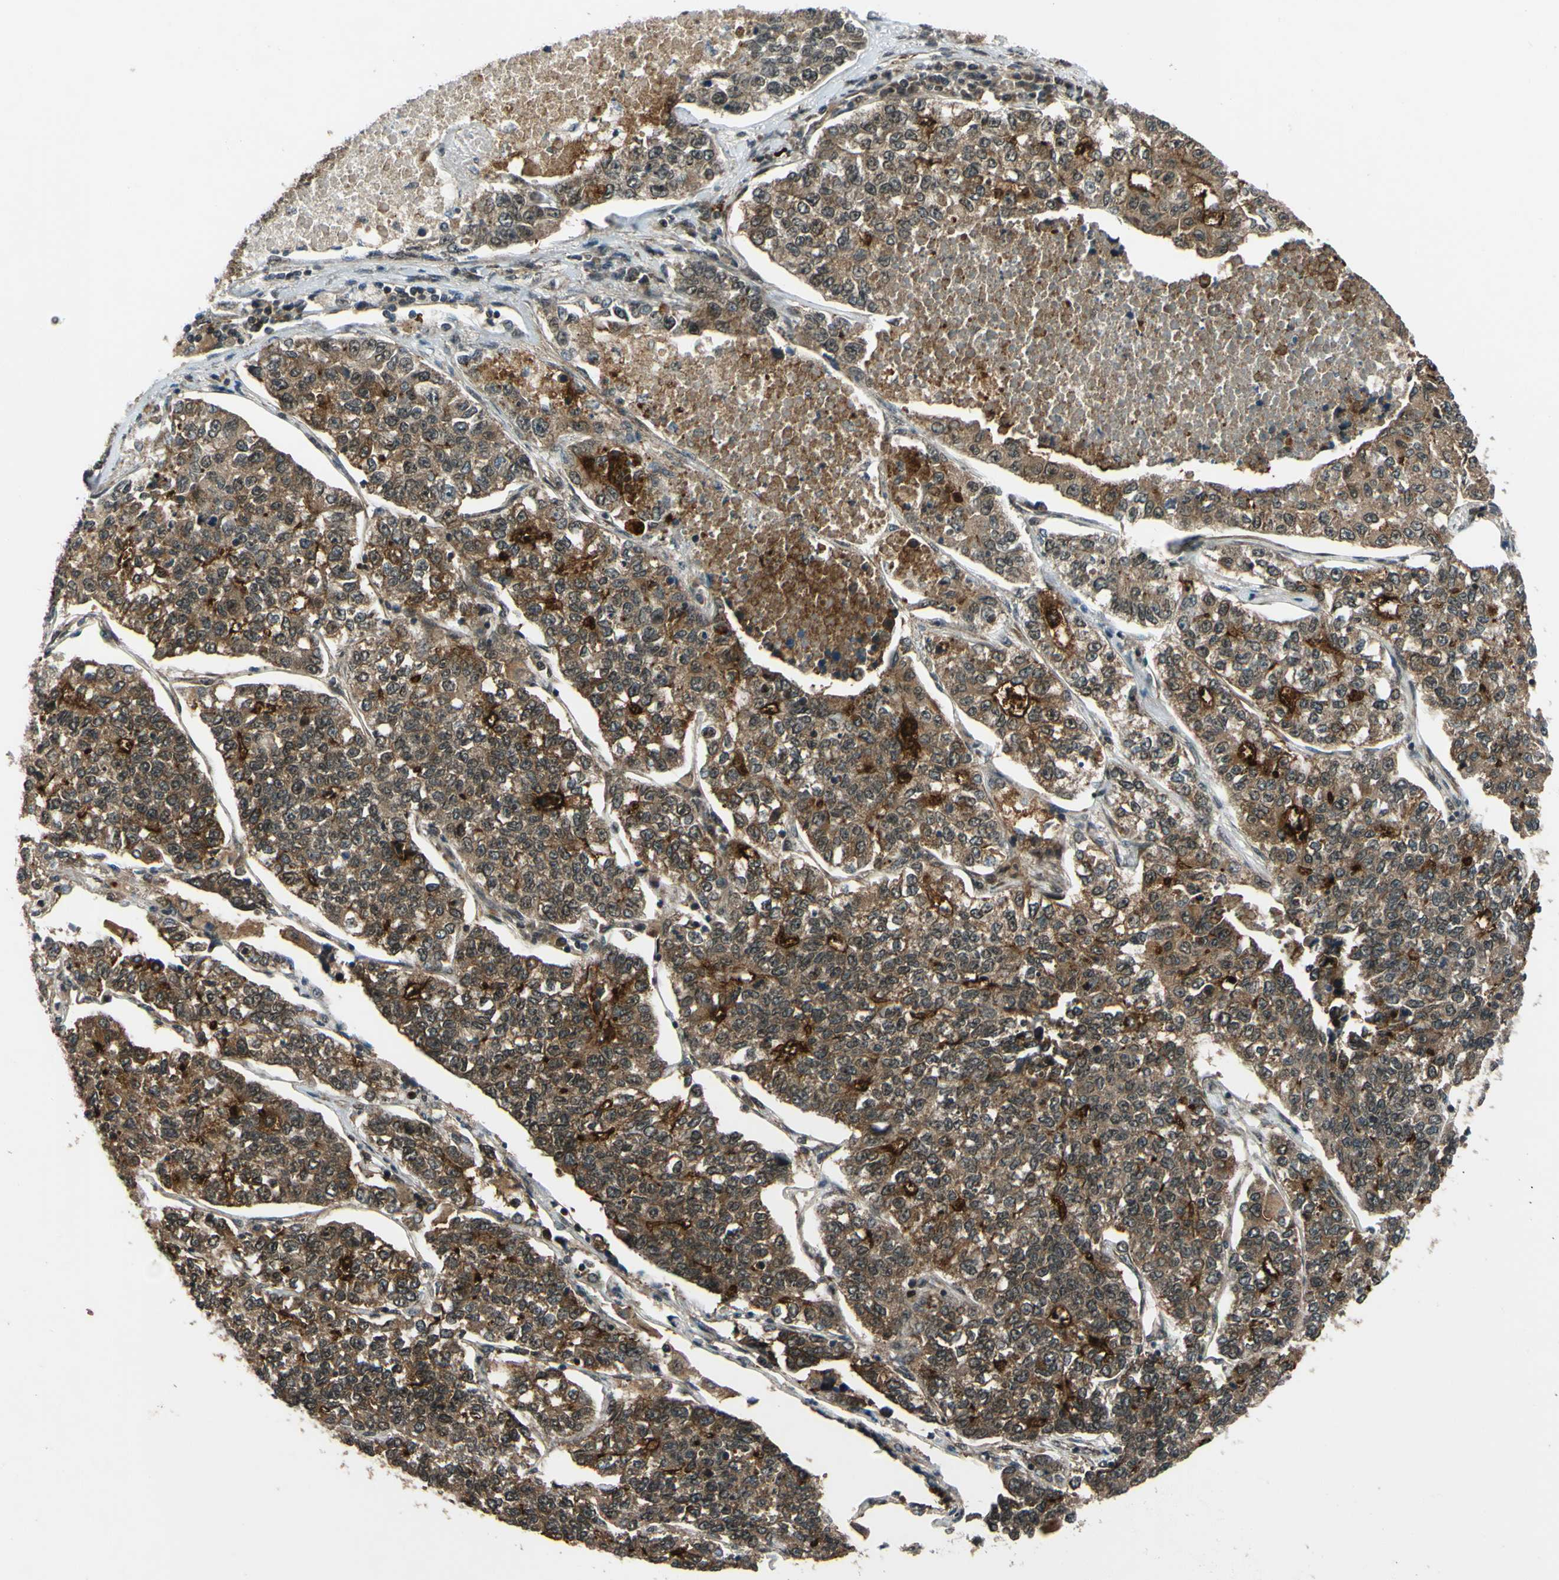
{"staining": {"intensity": "strong", "quantity": "25%-75%", "location": "cytoplasmic/membranous"}, "tissue": "lung cancer", "cell_type": "Tumor cells", "image_type": "cancer", "snomed": [{"axis": "morphology", "description": "Adenocarcinoma, NOS"}, {"axis": "topography", "description": "Lung"}], "caption": "Immunohistochemistry (IHC) image of neoplastic tissue: human adenocarcinoma (lung) stained using immunohistochemistry reveals high levels of strong protein expression localized specifically in the cytoplasmic/membranous of tumor cells, appearing as a cytoplasmic/membranous brown color.", "gene": "ABCC8", "patient": {"sex": "male", "age": 49}}